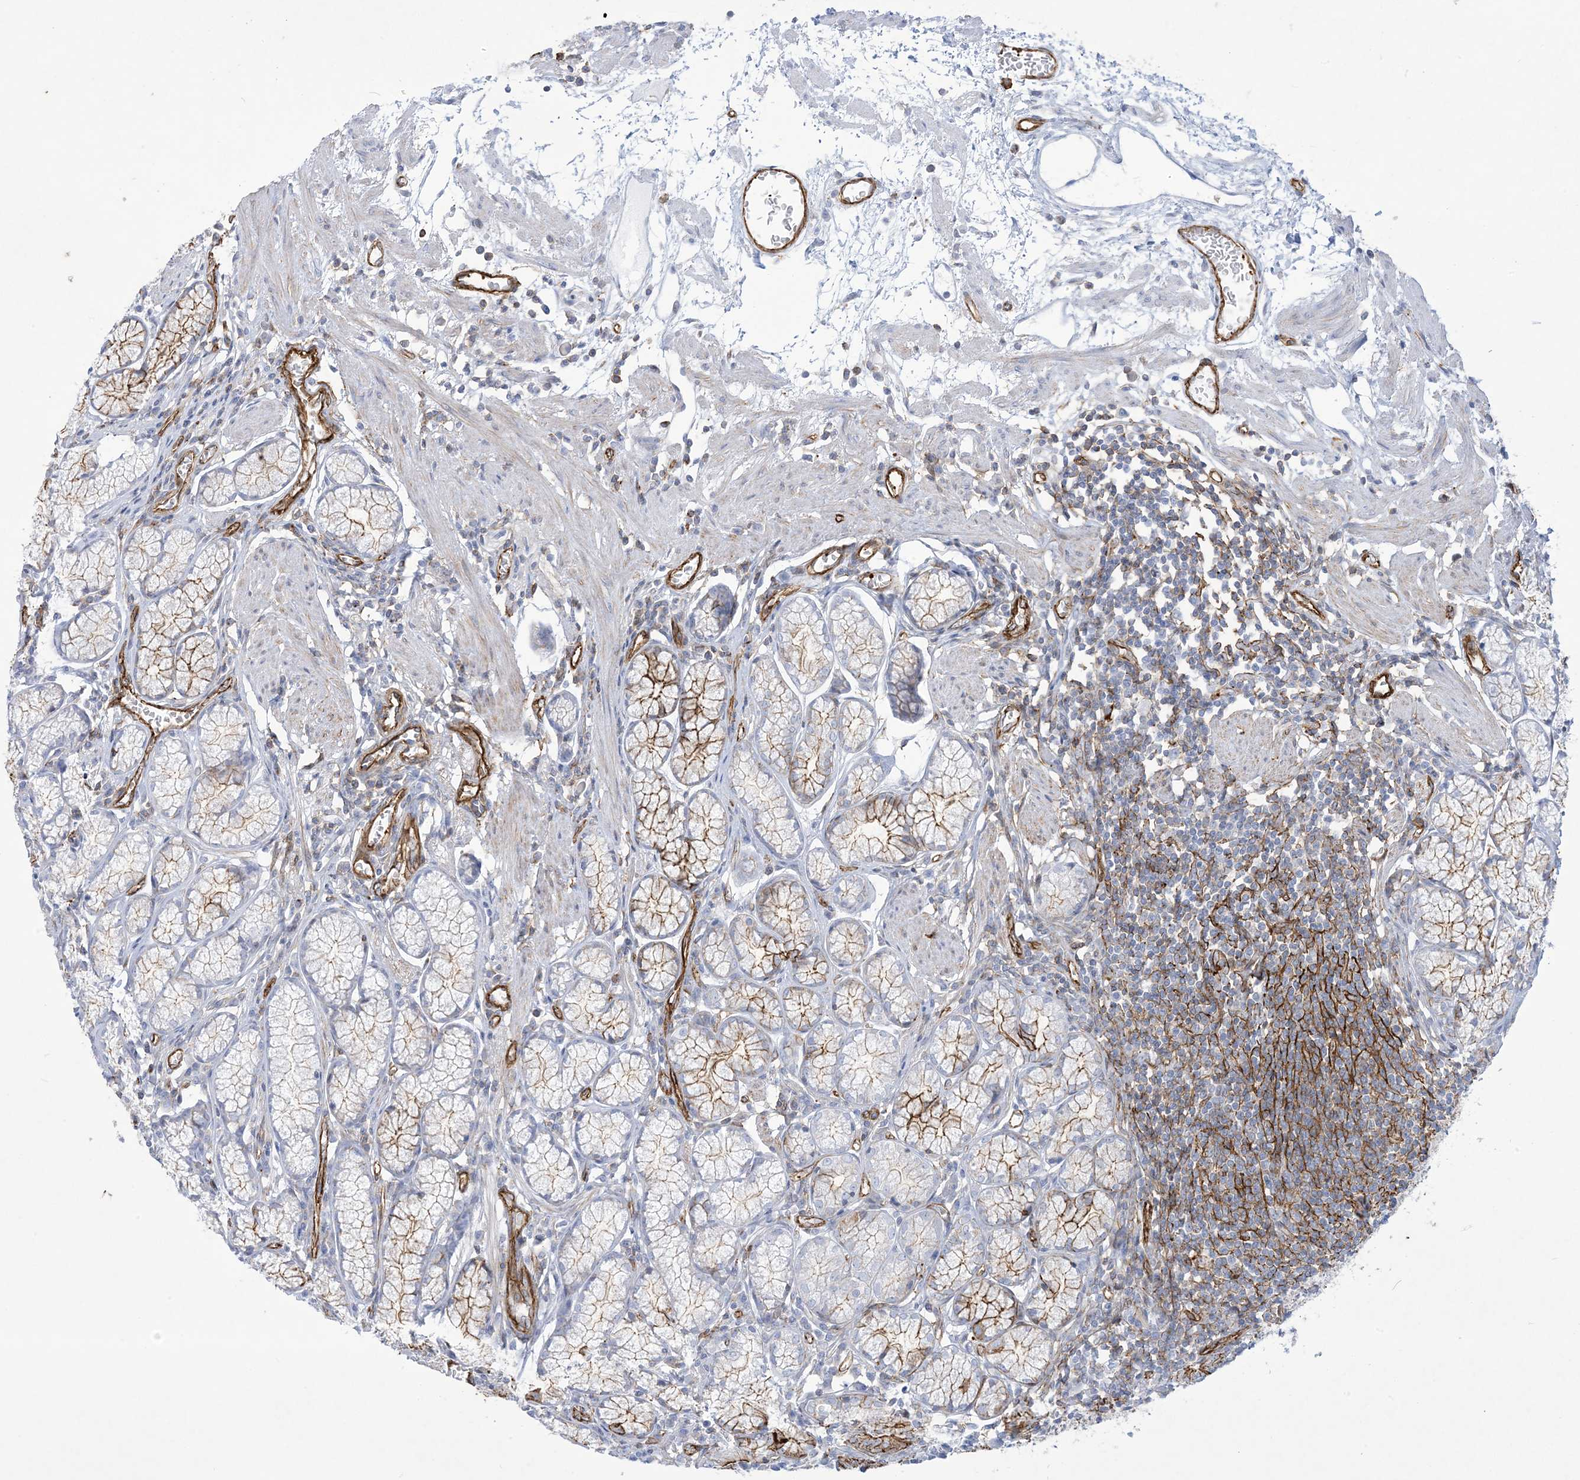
{"staining": {"intensity": "strong", "quantity": "25%-75%", "location": "cytoplasmic/membranous"}, "tissue": "stomach", "cell_type": "Glandular cells", "image_type": "normal", "snomed": [{"axis": "morphology", "description": "Normal tissue, NOS"}, {"axis": "topography", "description": "Stomach"}], "caption": "This is an image of immunohistochemistry (IHC) staining of benign stomach, which shows strong expression in the cytoplasmic/membranous of glandular cells.", "gene": "B3GNT7", "patient": {"sex": "male", "age": 55}}